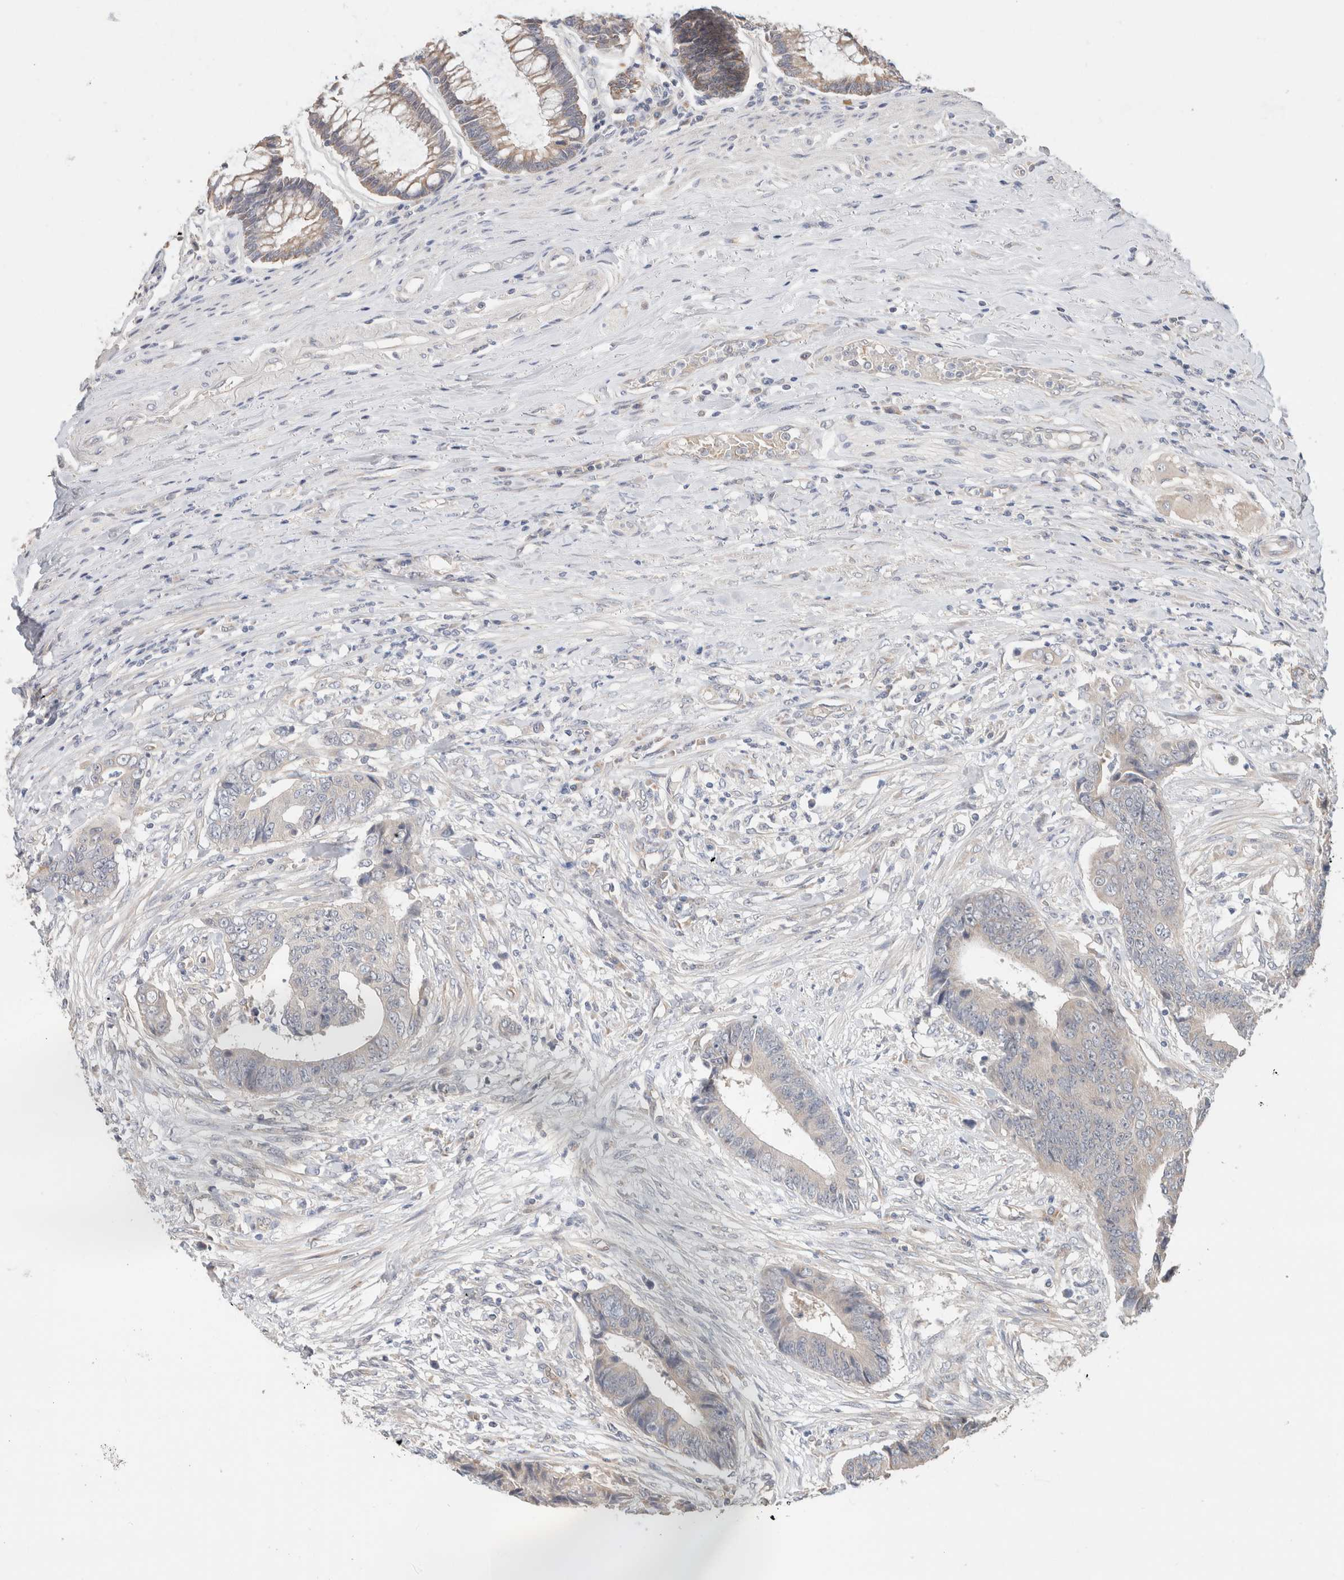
{"staining": {"intensity": "negative", "quantity": "none", "location": "none"}, "tissue": "colorectal cancer", "cell_type": "Tumor cells", "image_type": "cancer", "snomed": [{"axis": "morphology", "description": "Adenocarcinoma, NOS"}, {"axis": "topography", "description": "Rectum"}], "caption": "DAB (3,3'-diaminobenzidine) immunohistochemical staining of colorectal cancer shows no significant expression in tumor cells.", "gene": "CA13", "patient": {"sex": "male", "age": 84}}